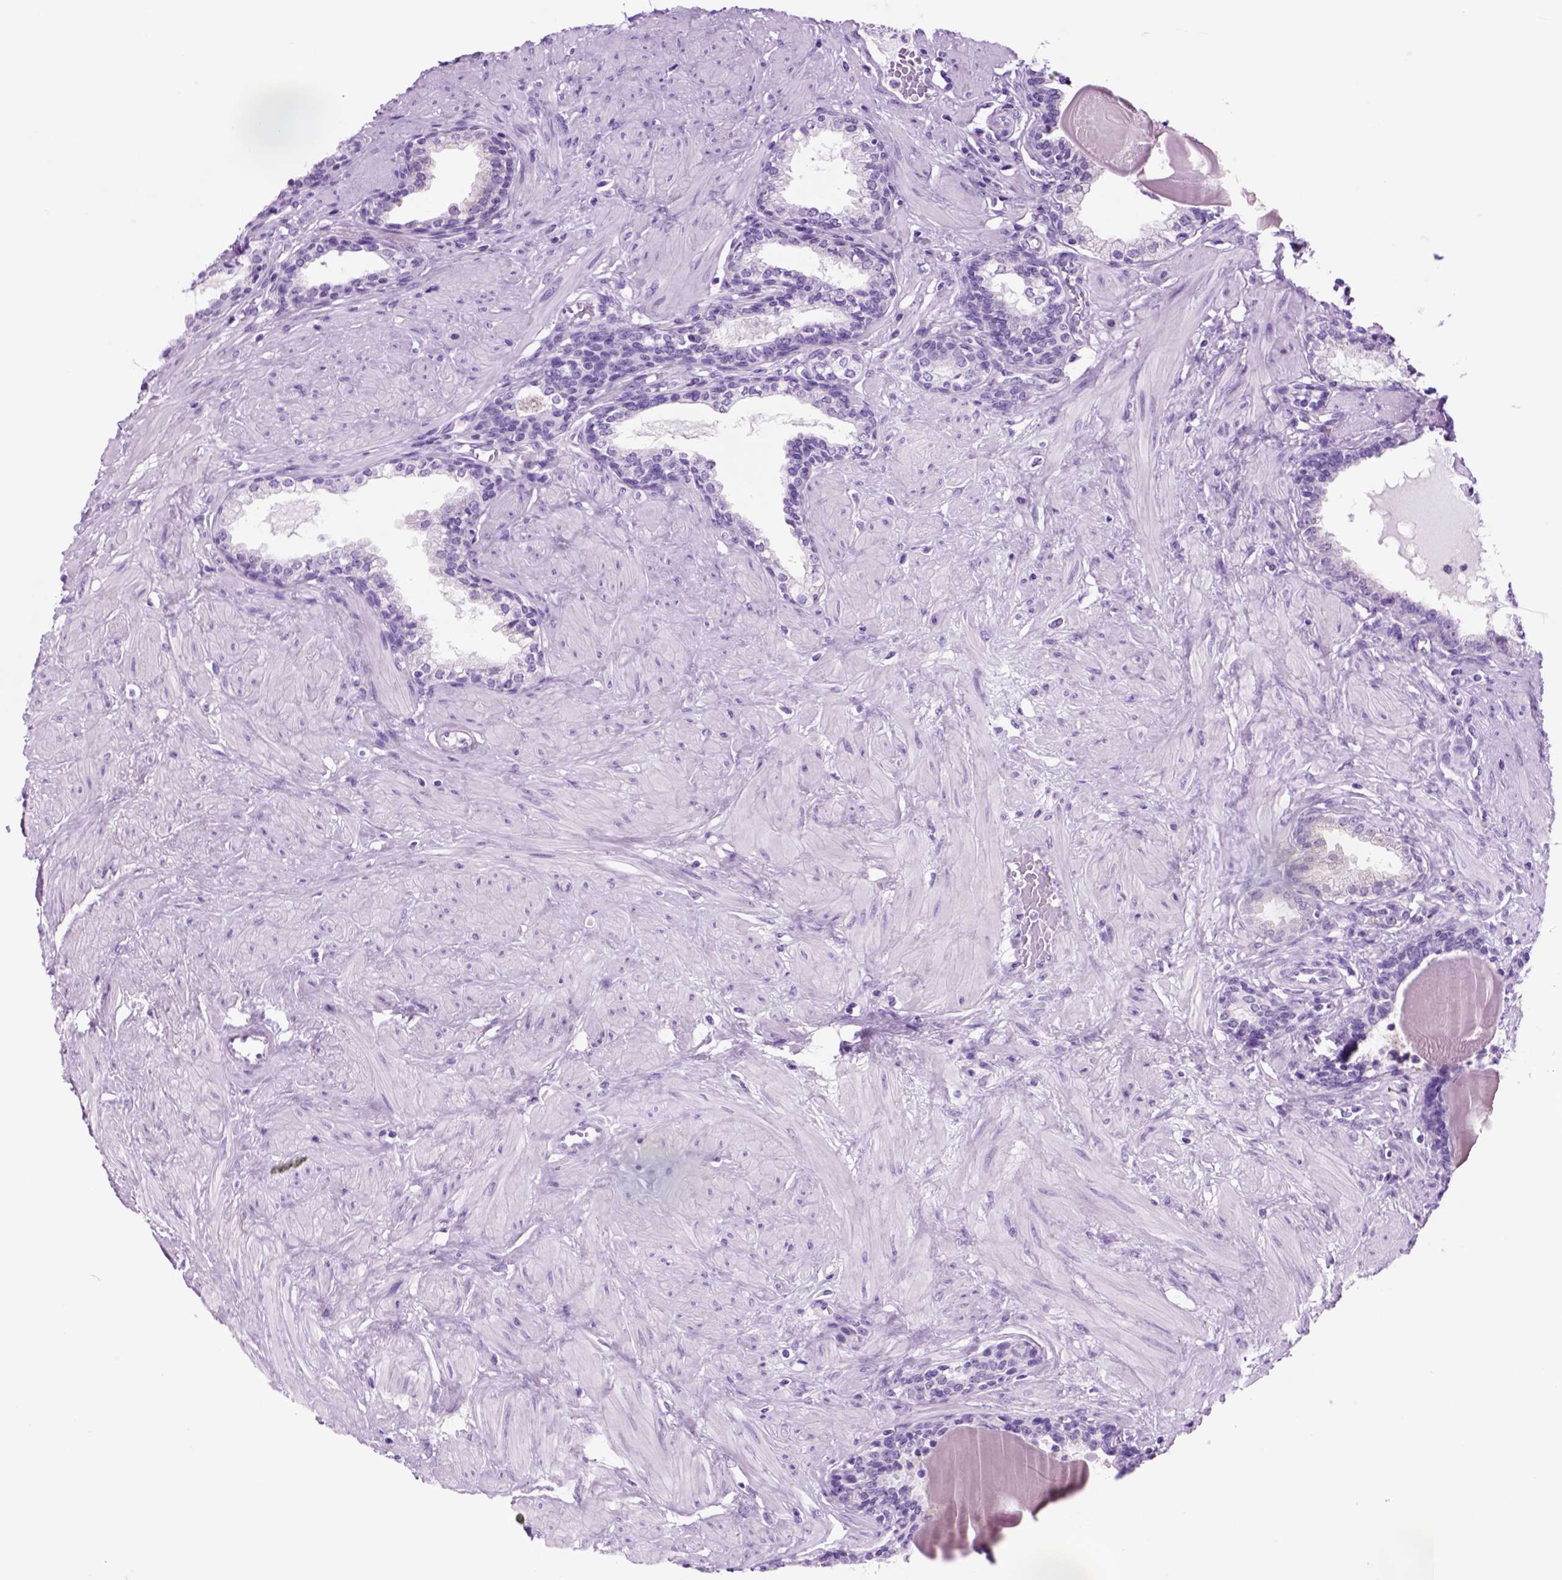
{"staining": {"intensity": "negative", "quantity": "none", "location": "none"}, "tissue": "prostate", "cell_type": "Glandular cells", "image_type": "normal", "snomed": [{"axis": "morphology", "description": "Normal tissue, NOS"}, {"axis": "topography", "description": "Prostate"}], "caption": "Immunohistochemical staining of normal prostate shows no significant expression in glandular cells. (DAB (3,3'-diaminobenzidine) immunohistochemistry with hematoxylin counter stain).", "gene": "HHIPL2", "patient": {"sex": "male", "age": 55}}